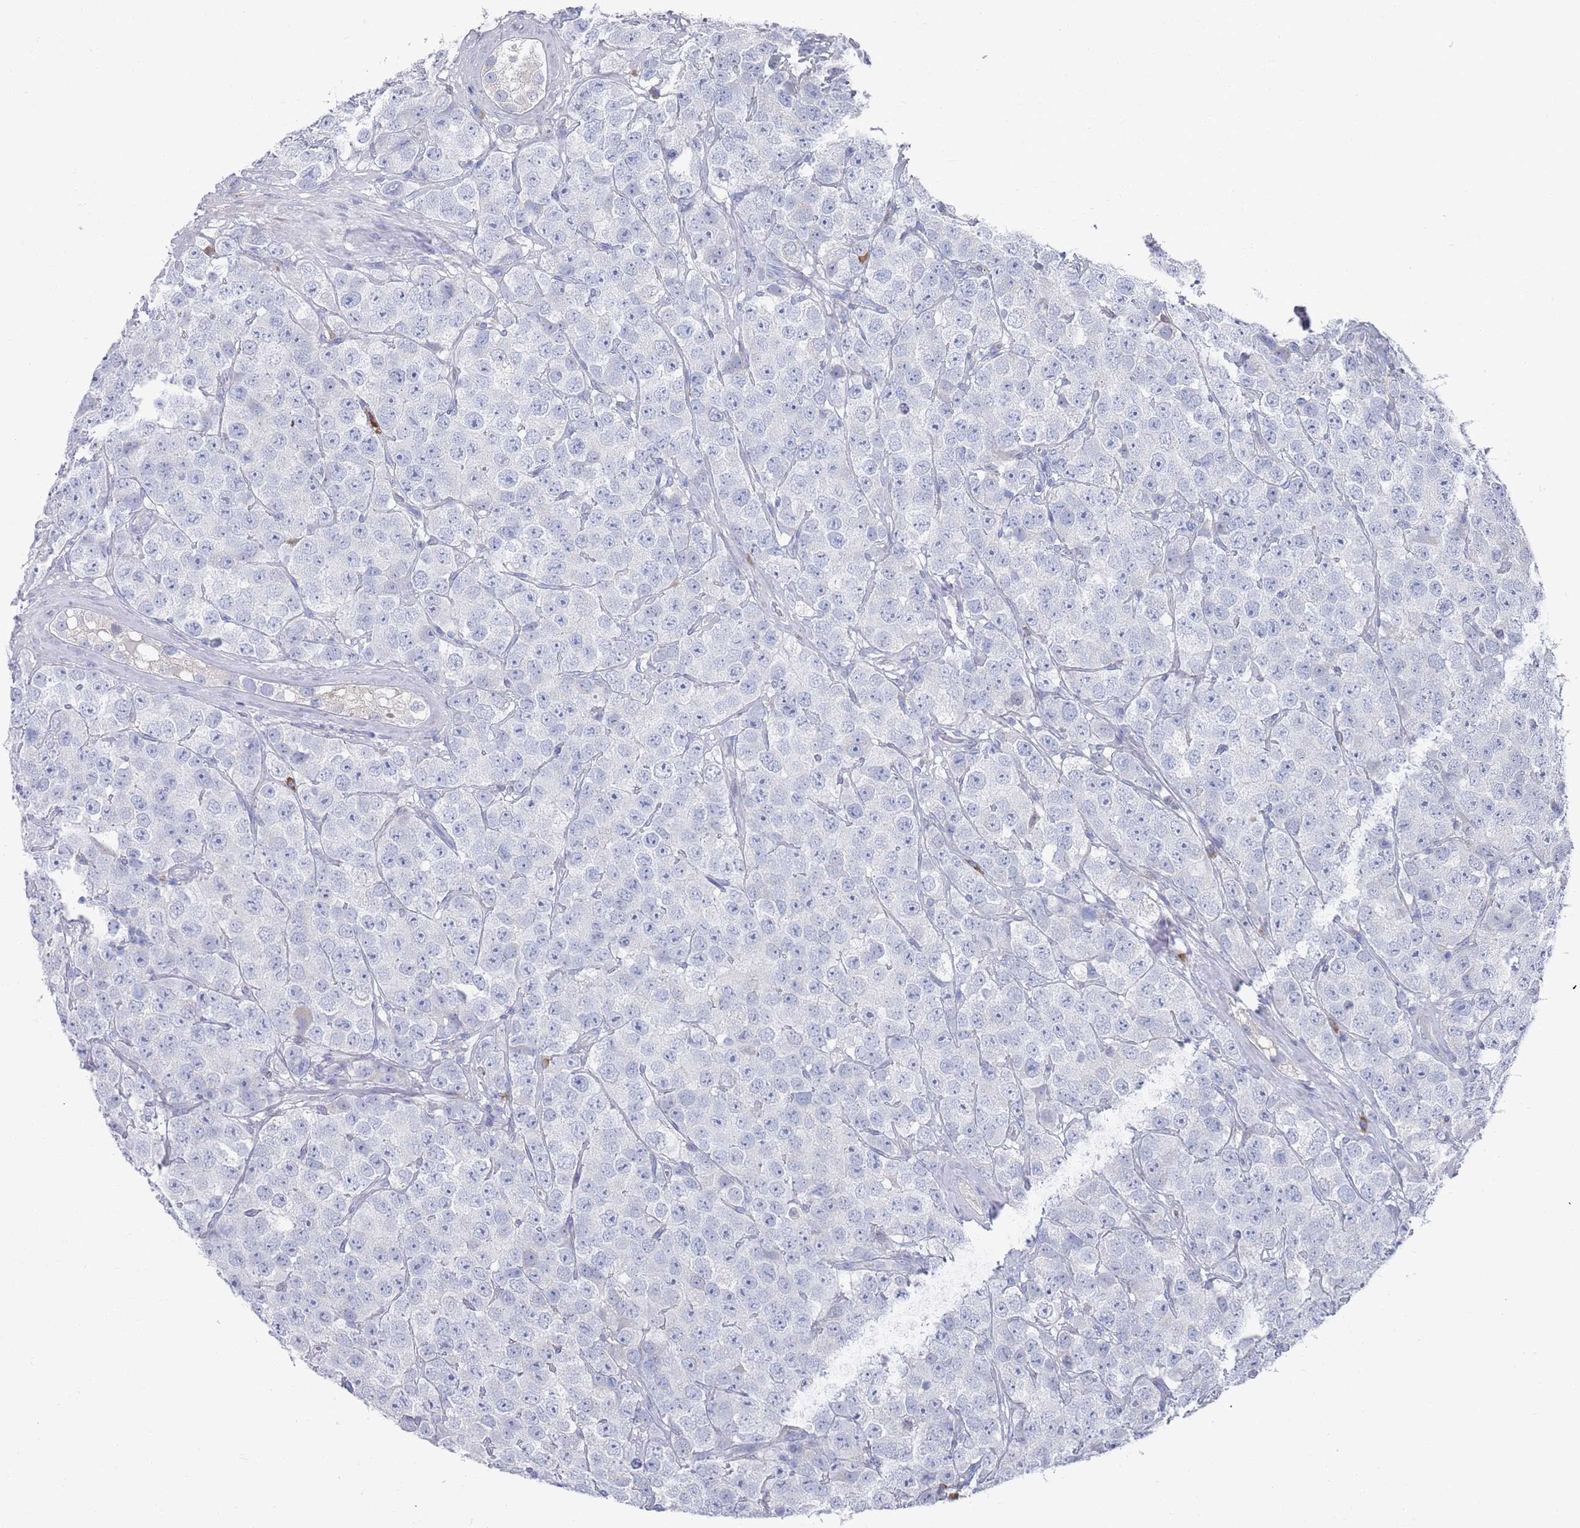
{"staining": {"intensity": "negative", "quantity": "none", "location": "none"}, "tissue": "testis cancer", "cell_type": "Tumor cells", "image_type": "cancer", "snomed": [{"axis": "morphology", "description": "Seminoma, NOS"}, {"axis": "topography", "description": "Testis"}], "caption": "Testis seminoma was stained to show a protein in brown. There is no significant expression in tumor cells.", "gene": "MAT1A", "patient": {"sex": "male", "age": 28}}